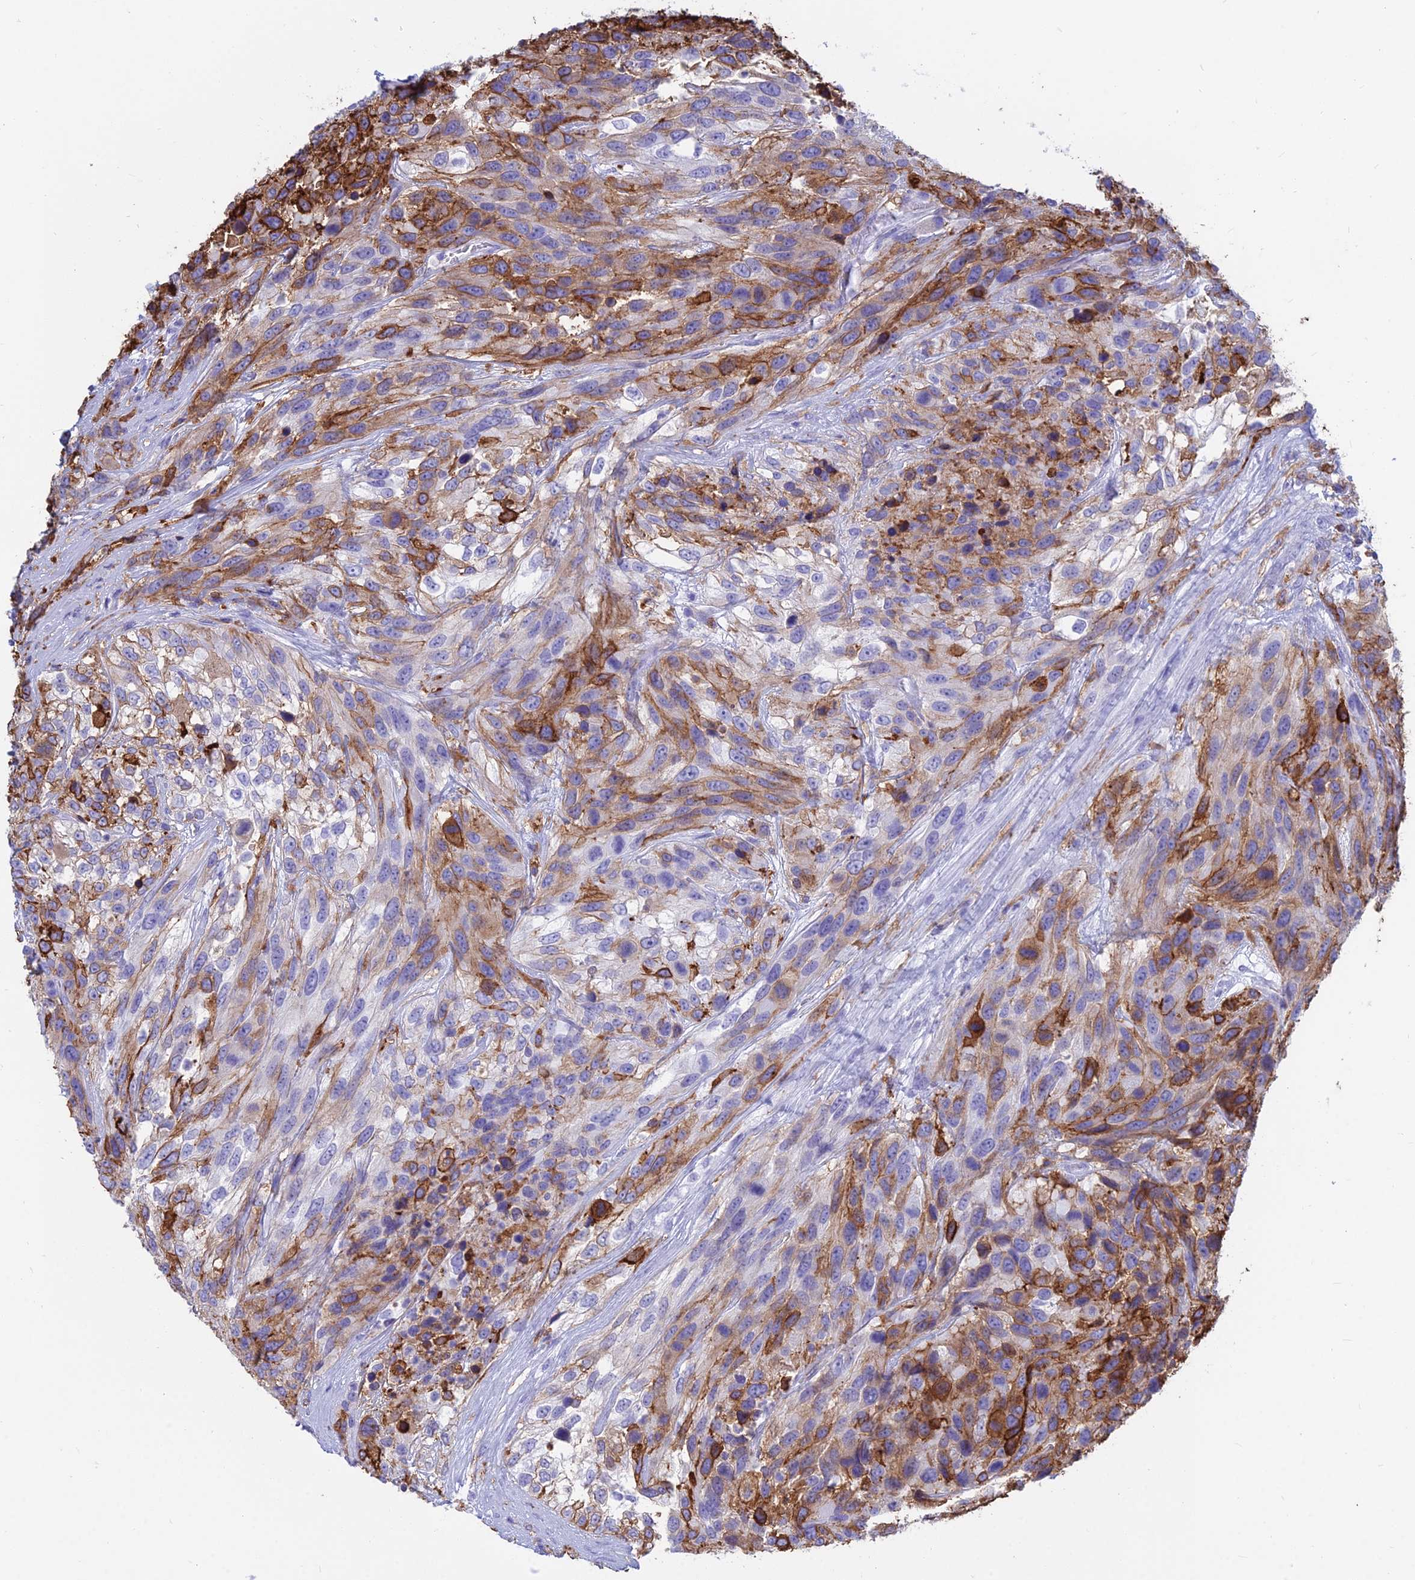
{"staining": {"intensity": "moderate", "quantity": "25%-75%", "location": "cytoplasmic/membranous"}, "tissue": "urothelial cancer", "cell_type": "Tumor cells", "image_type": "cancer", "snomed": [{"axis": "morphology", "description": "Urothelial carcinoma, High grade"}, {"axis": "topography", "description": "Urinary bladder"}], "caption": "IHC of human urothelial cancer exhibits medium levels of moderate cytoplasmic/membranous positivity in about 25%-75% of tumor cells.", "gene": "HLA-DRB1", "patient": {"sex": "female", "age": 70}}